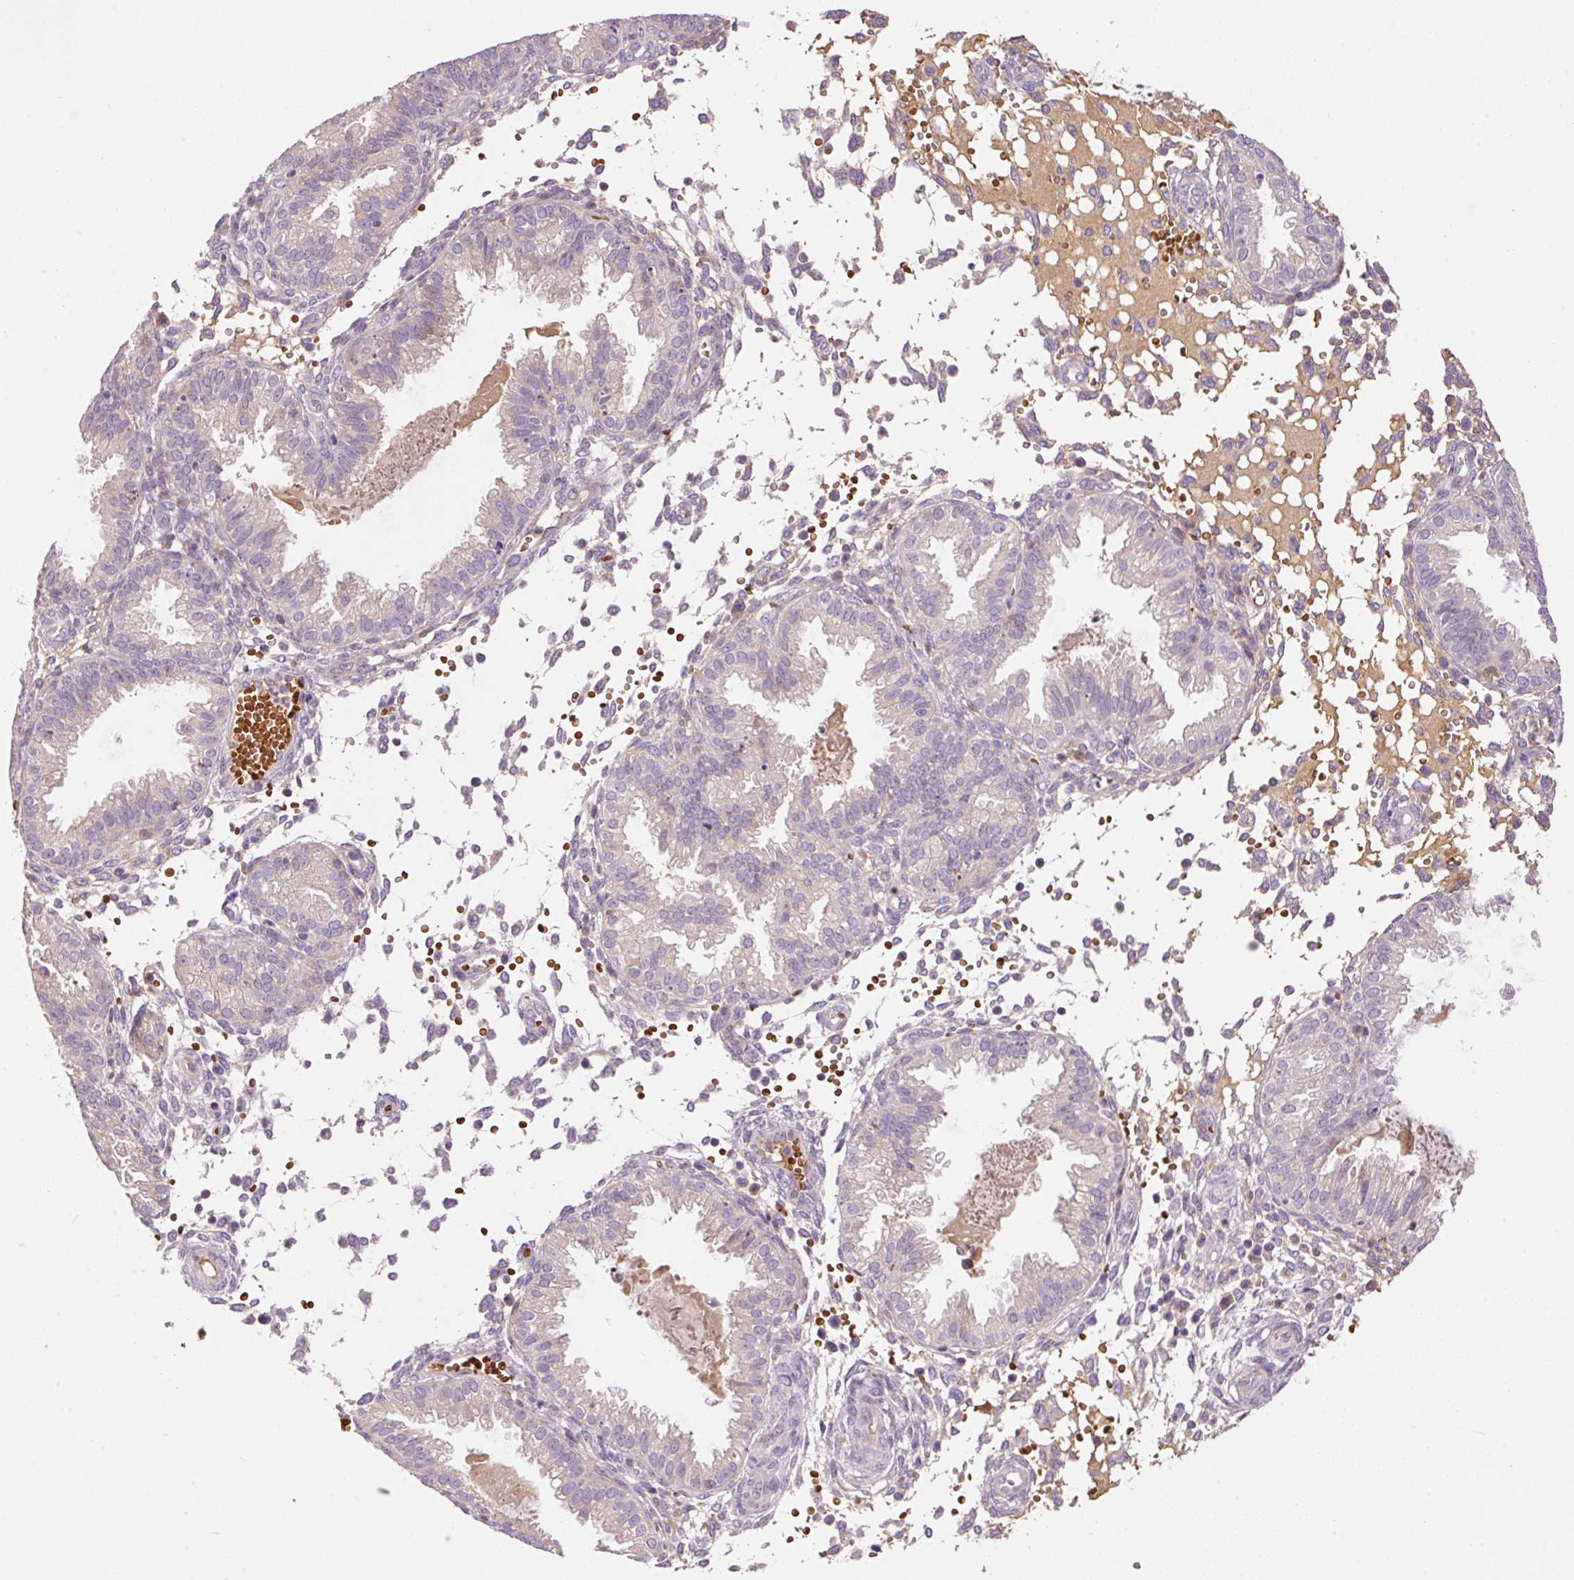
{"staining": {"intensity": "weak", "quantity": "<25%", "location": "cytoplasmic/membranous"}, "tissue": "endometrium", "cell_type": "Cells in endometrial stroma", "image_type": "normal", "snomed": [{"axis": "morphology", "description": "Normal tissue, NOS"}, {"axis": "topography", "description": "Endometrium"}], "caption": "The histopathology image shows no significant positivity in cells in endometrial stroma of endometrium.", "gene": "CMTM8", "patient": {"sex": "female", "age": 33}}